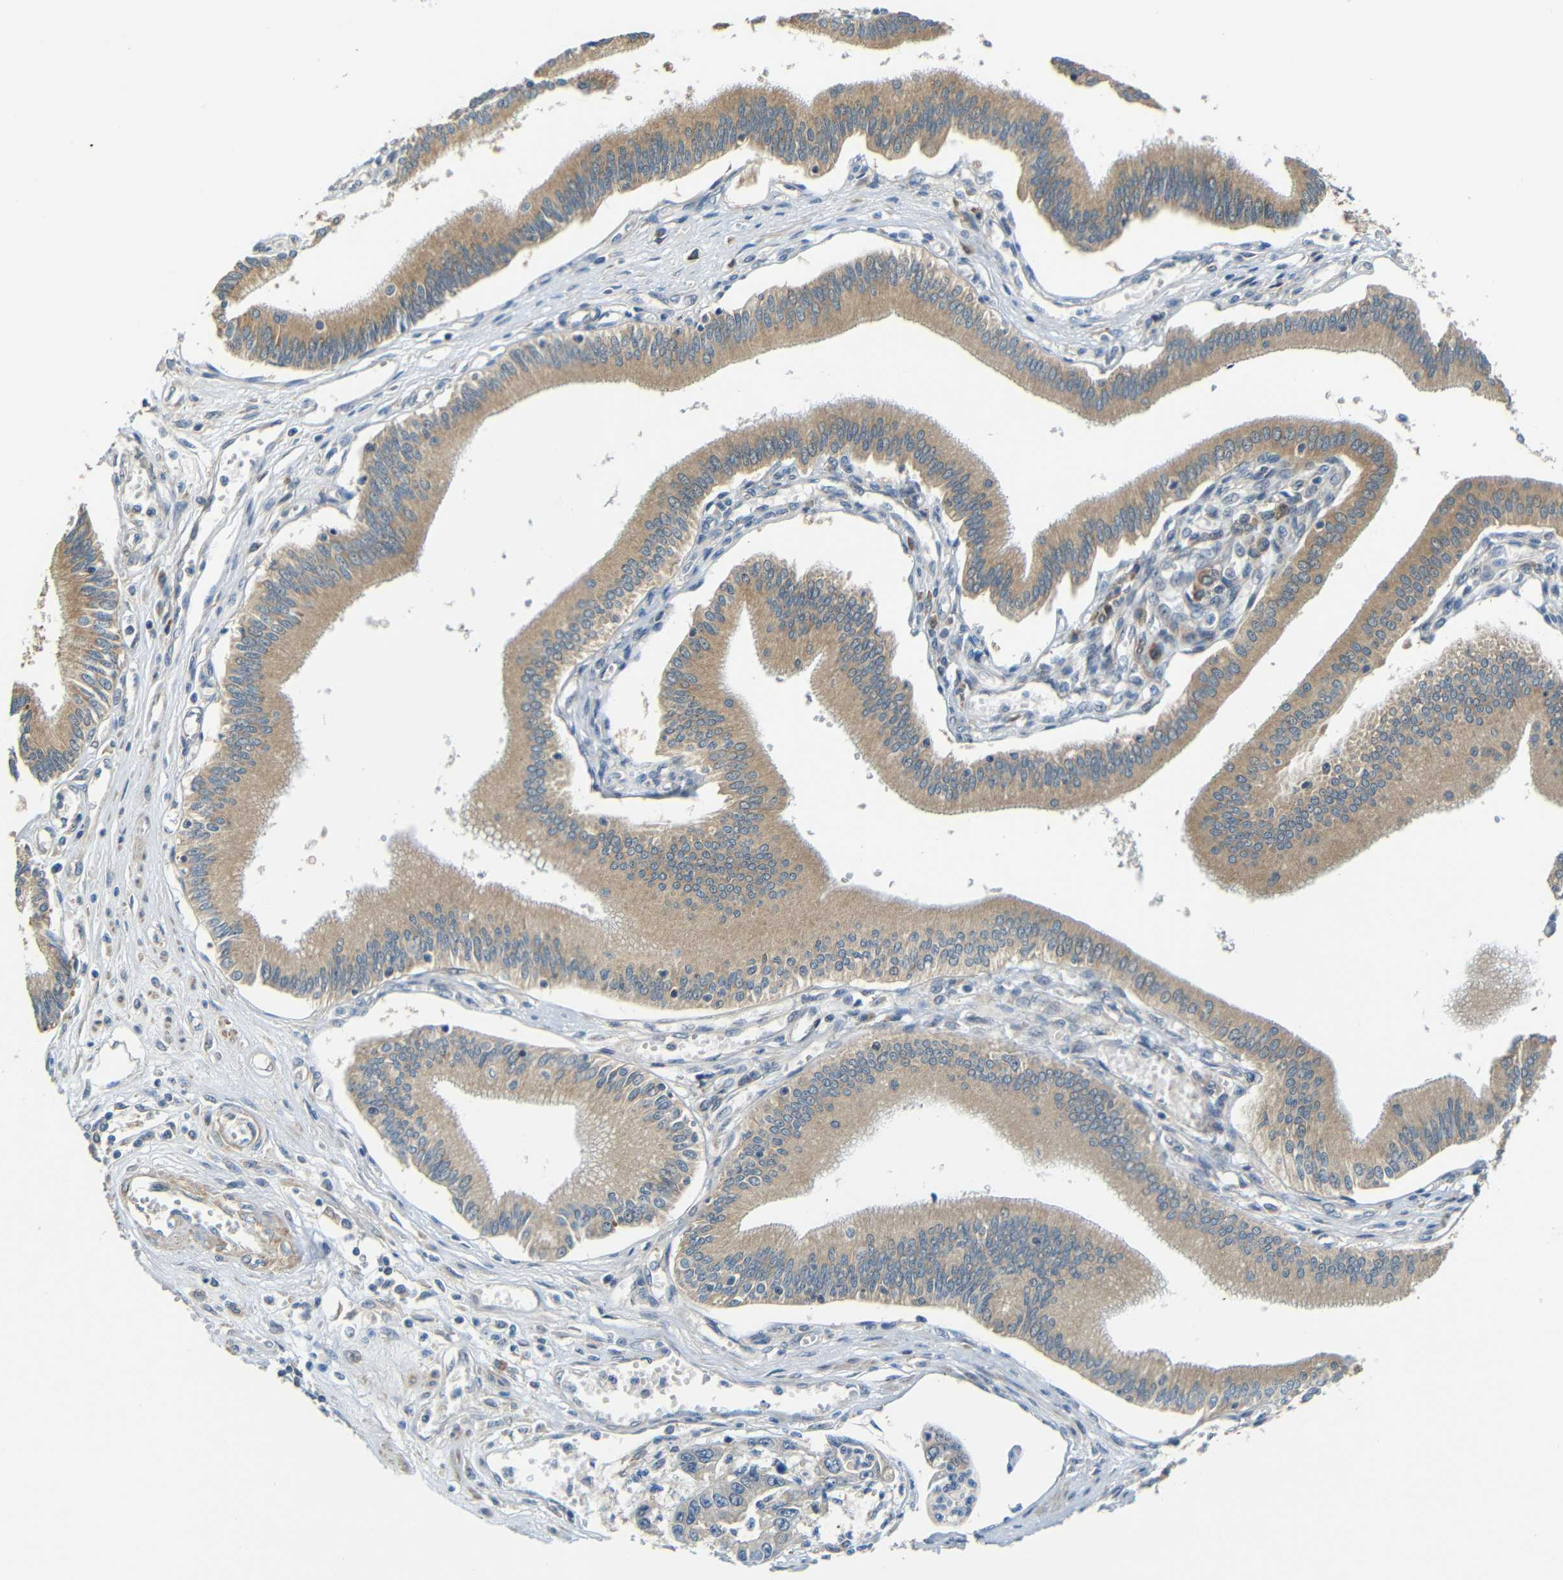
{"staining": {"intensity": "moderate", "quantity": ">75%", "location": "cytoplasmic/membranous"}, "tissue": "pancreatic cancer", "cell_type": "Tumor cells", "image_type": "cancer", "snomed": [{"axis": "morphology", "description": "Adenocarcinoma, NOS"}, {"axis": "topography", "description": "Pancreas"}], "caption": "Protein staining displays moderate cytoplasmic/membranous positivity in approximately >75% of tumor cells in adenocarcinoma (pancreatic). Ihc stains the protein in brown and the nuclei are stained blue.", "gene": "FNDC3A", "patient": {"sex": "male", "age": 56}}